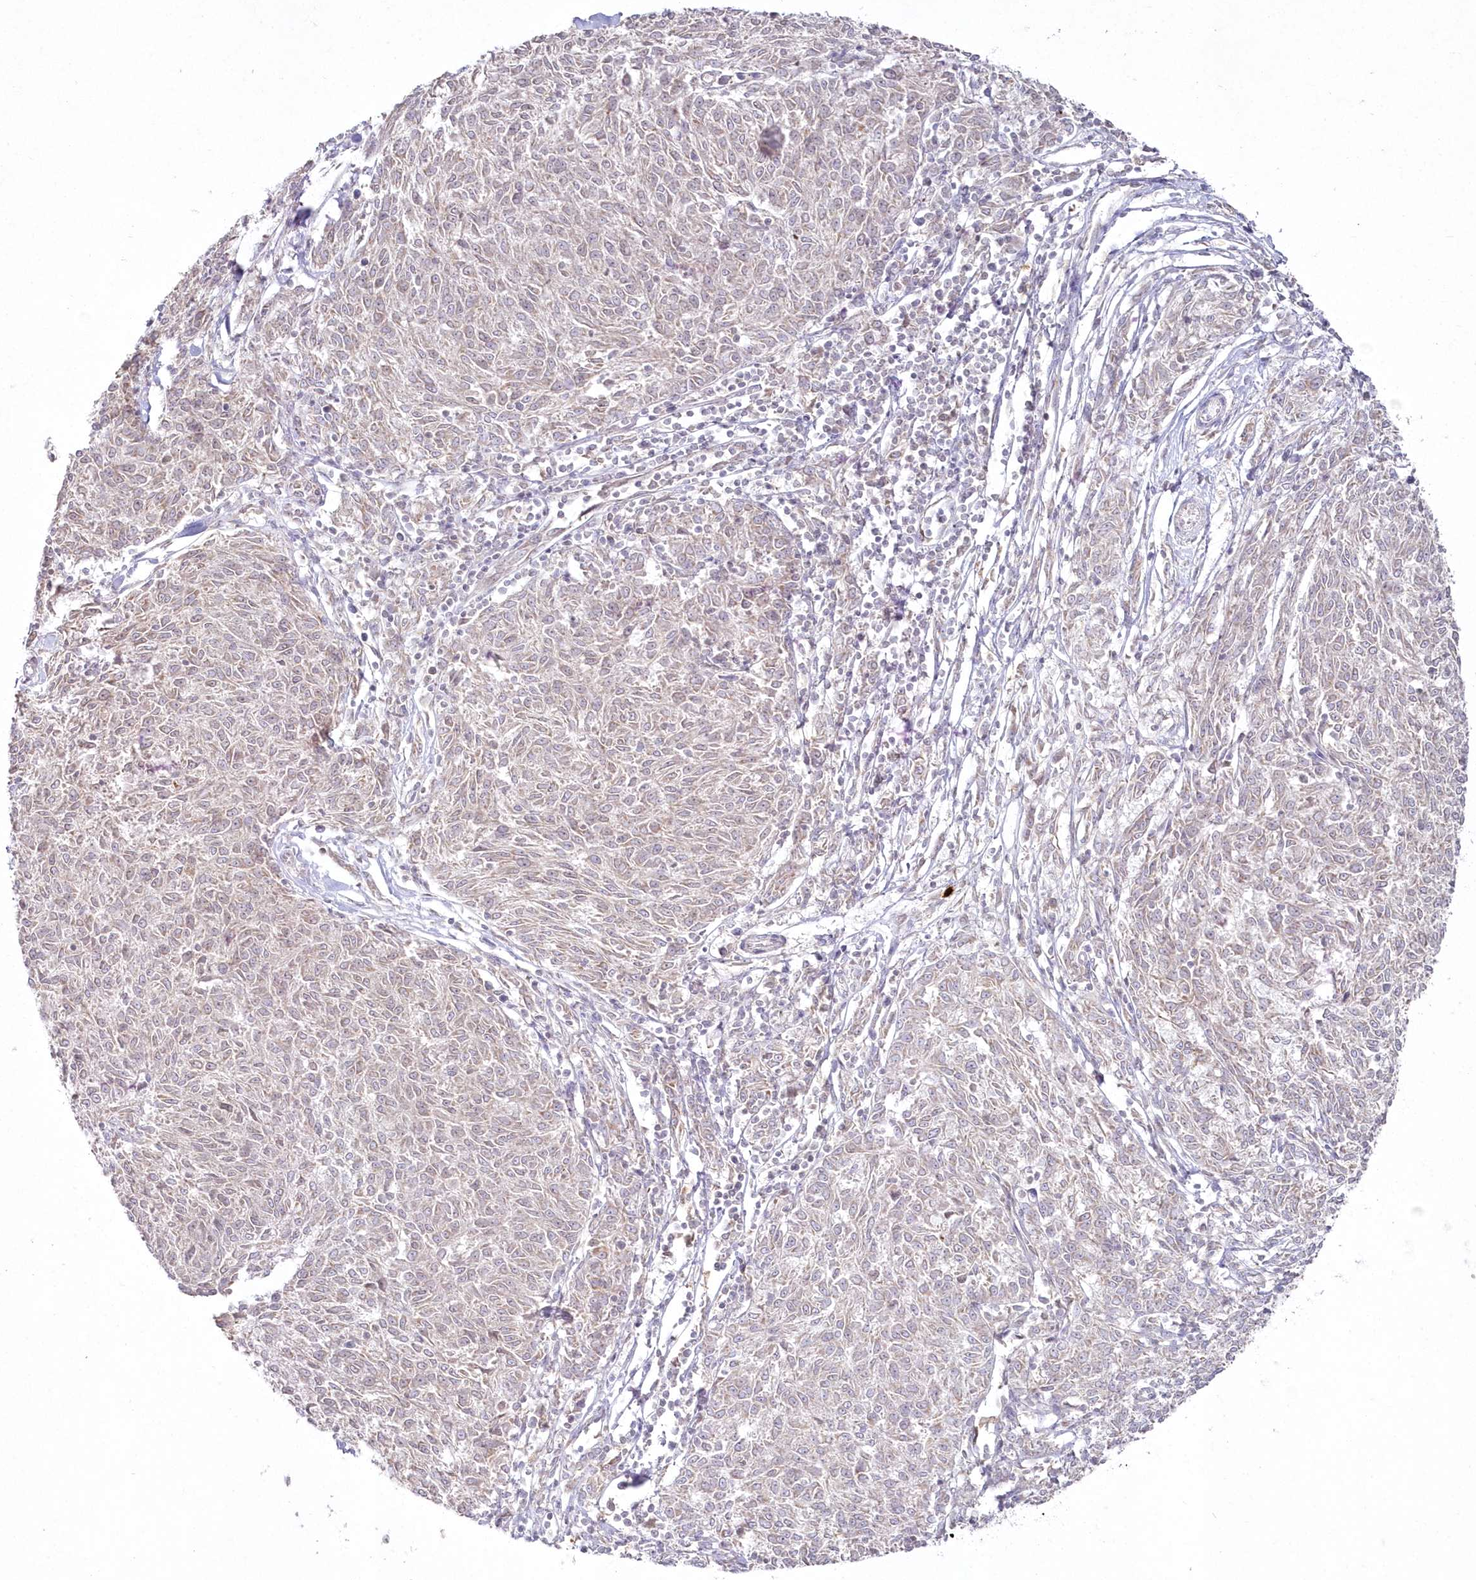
{"staining": {"intensity": "negative", "quantity": "none", "location": "none"}, "tissue": "melanoma", "cell_type": "Tumor cells", "image_type": "cancer", "snomed": [{"axis": "morphology", "description": "Malignant melanoma, NOS"}, {"axis": "topography", "description": "Skin"}], "caption": "Human malignant melanoma stained for a protein using IHC demonstrates no positivity in tumor cells.", "gene": "ARSB", "patient": {"sex": "female", "age": 72}}